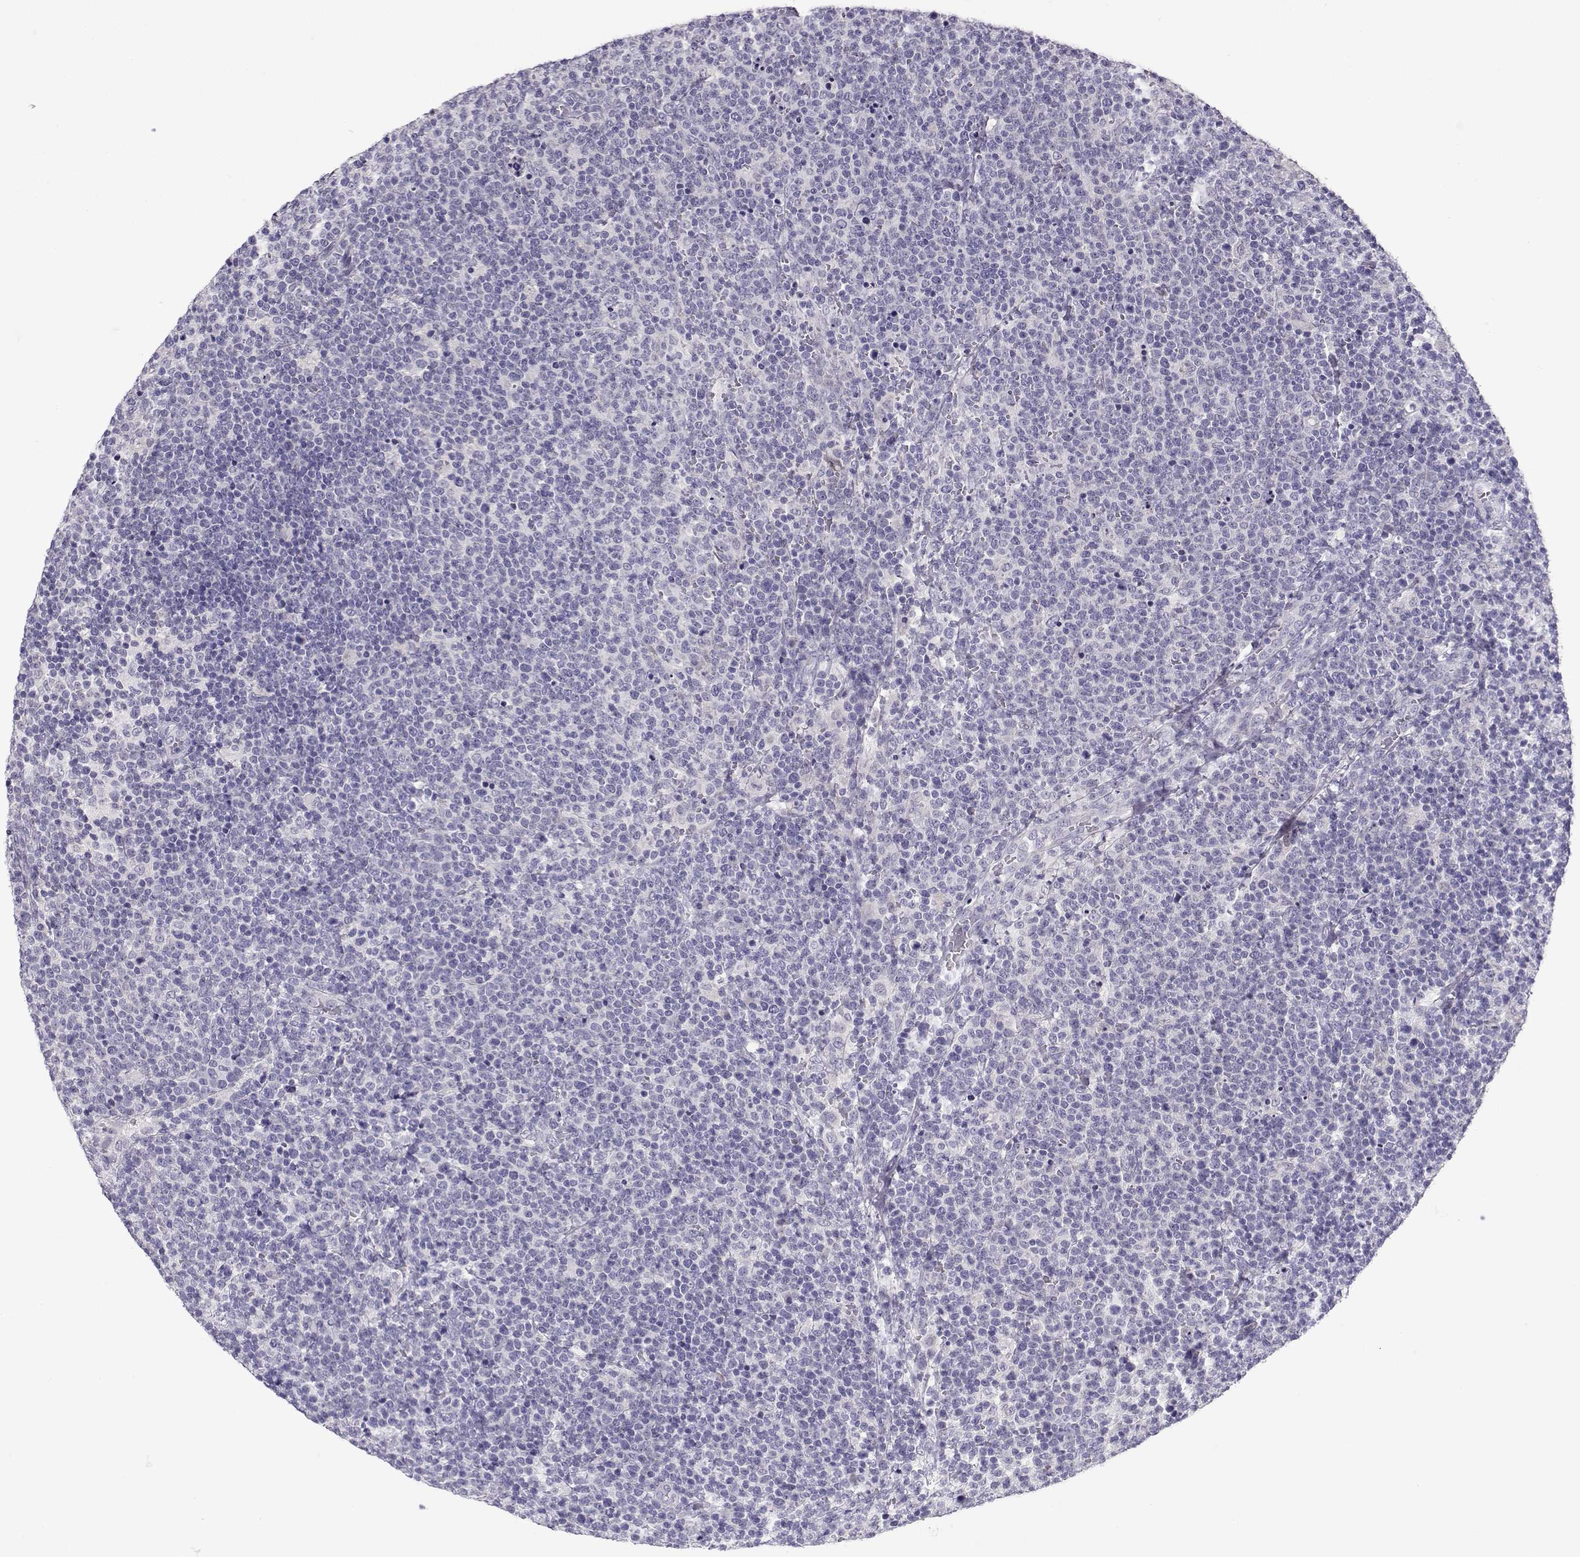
{"staining": {"intensity": "negative", "quantity": "none", "location": "none"}, "tissue": "lymphoma", "cell_type": "Tumor cells", "image_type": "cancer", "snomed": [{"axis": "morphology", "description": "Malignant lymphoma, non-Hodgkin's type, High grade"}, {"axis": "topography", "description": "Lymph node"}], "caption": "This is an immunohistochemistry histopathology image of human malignant lymphoma, non-Hodgkin's type (high-grade). There is no staining in tumor cells.", "gene": "RHOXF2", "patient": {"sex": "male", "age": 61}}